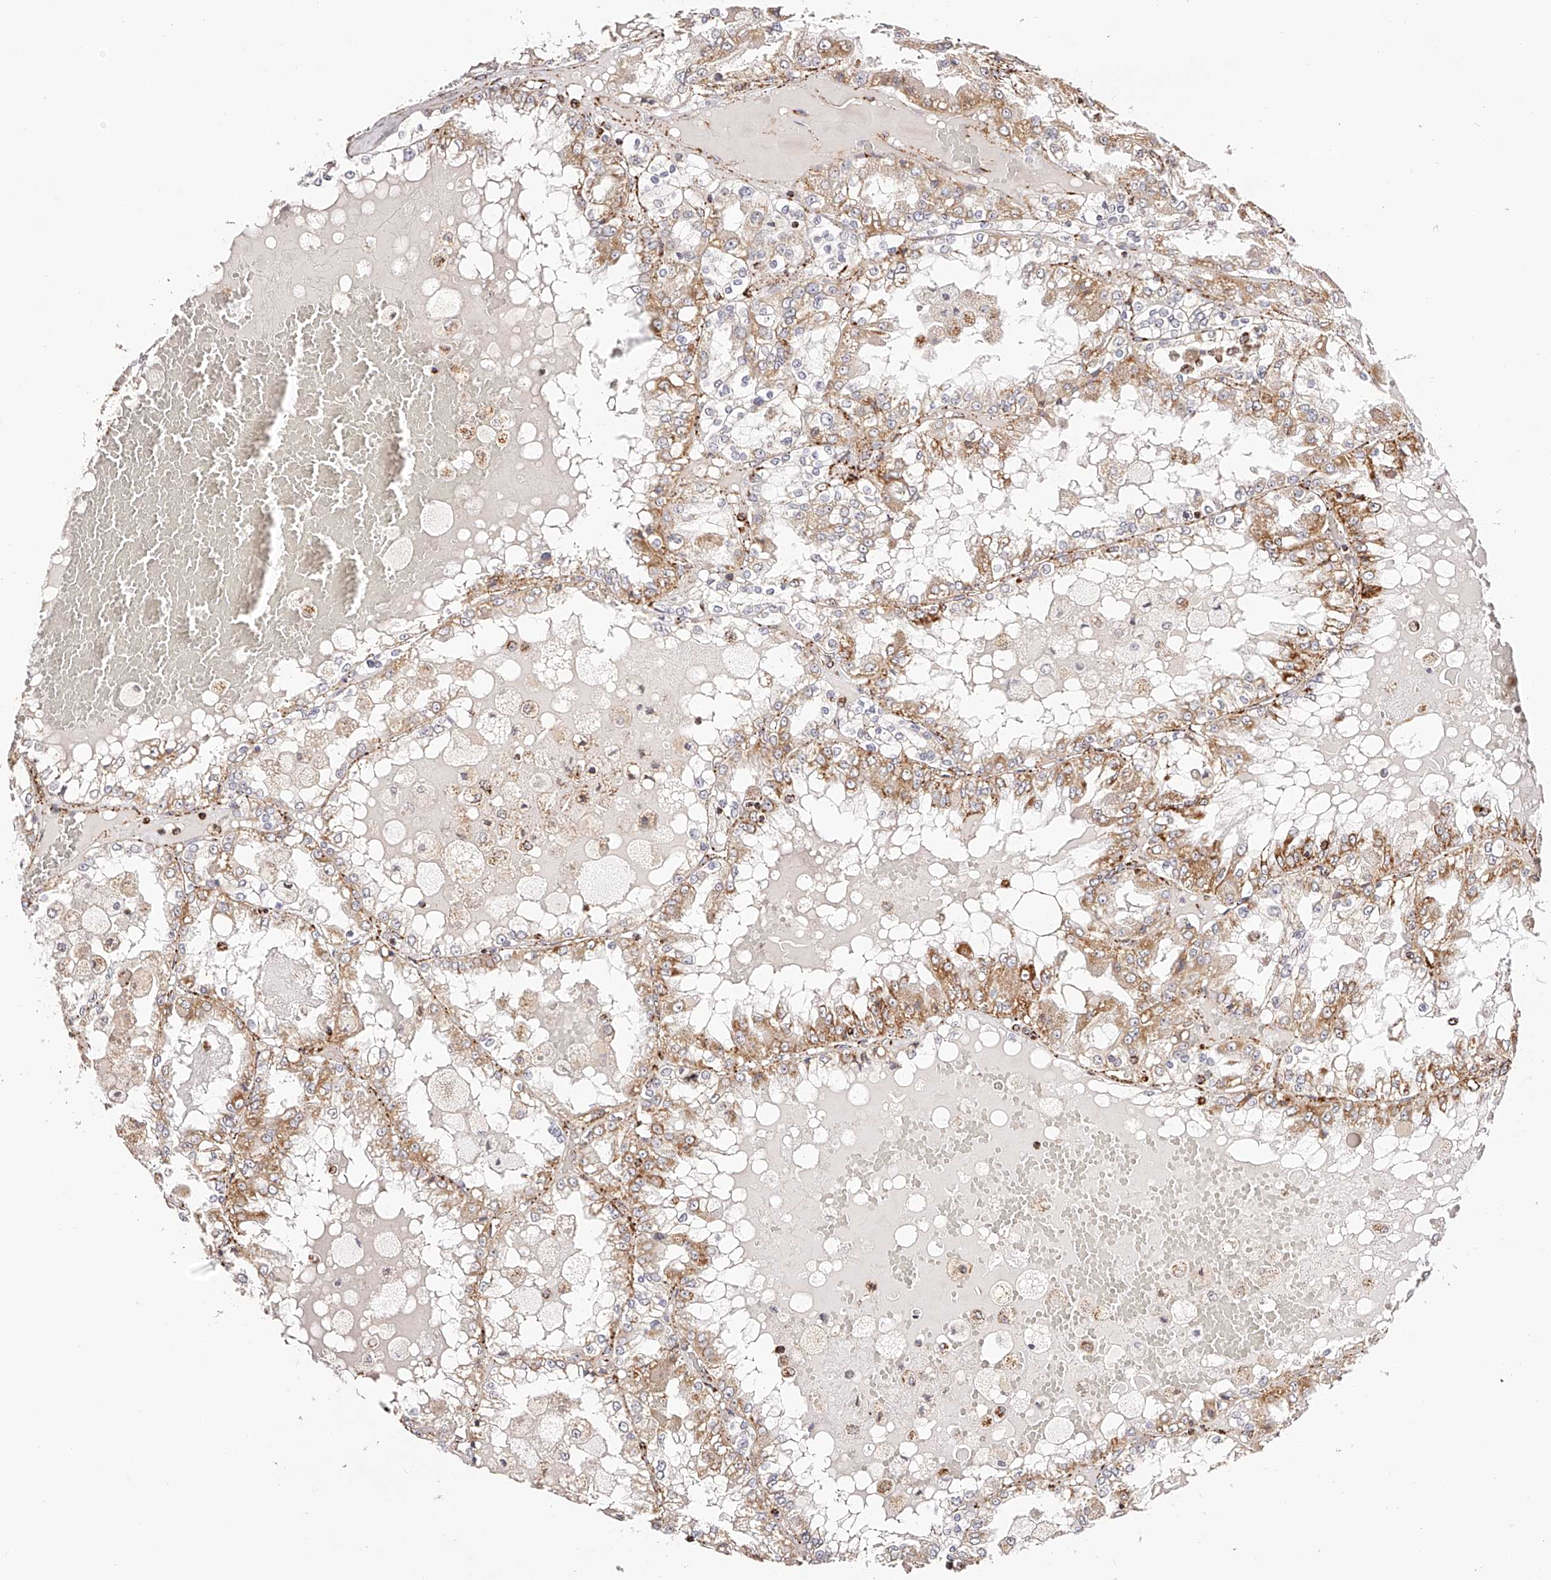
{"staining": {"intensity": "moderate", "quantity": ">75%", "location": "cytoplasmic/membranous"}, "tissue": "renal cancer", "cell_type": "Tumor cells", "image_type": "cancer", "snomed": [{"axis": "morphology", "description": "Adenocarcinoma, NOS"}, {"axis": "topography", "description": "Kidney"}], "caption": "This is a histology image of IHC staining of adenocarcinoma (renal), which shows moderate expression in the cytoplasmic/membranous of tumor cells.", "gene": "NDUFV3", "patient": {"sex": "female", "age": 56}}